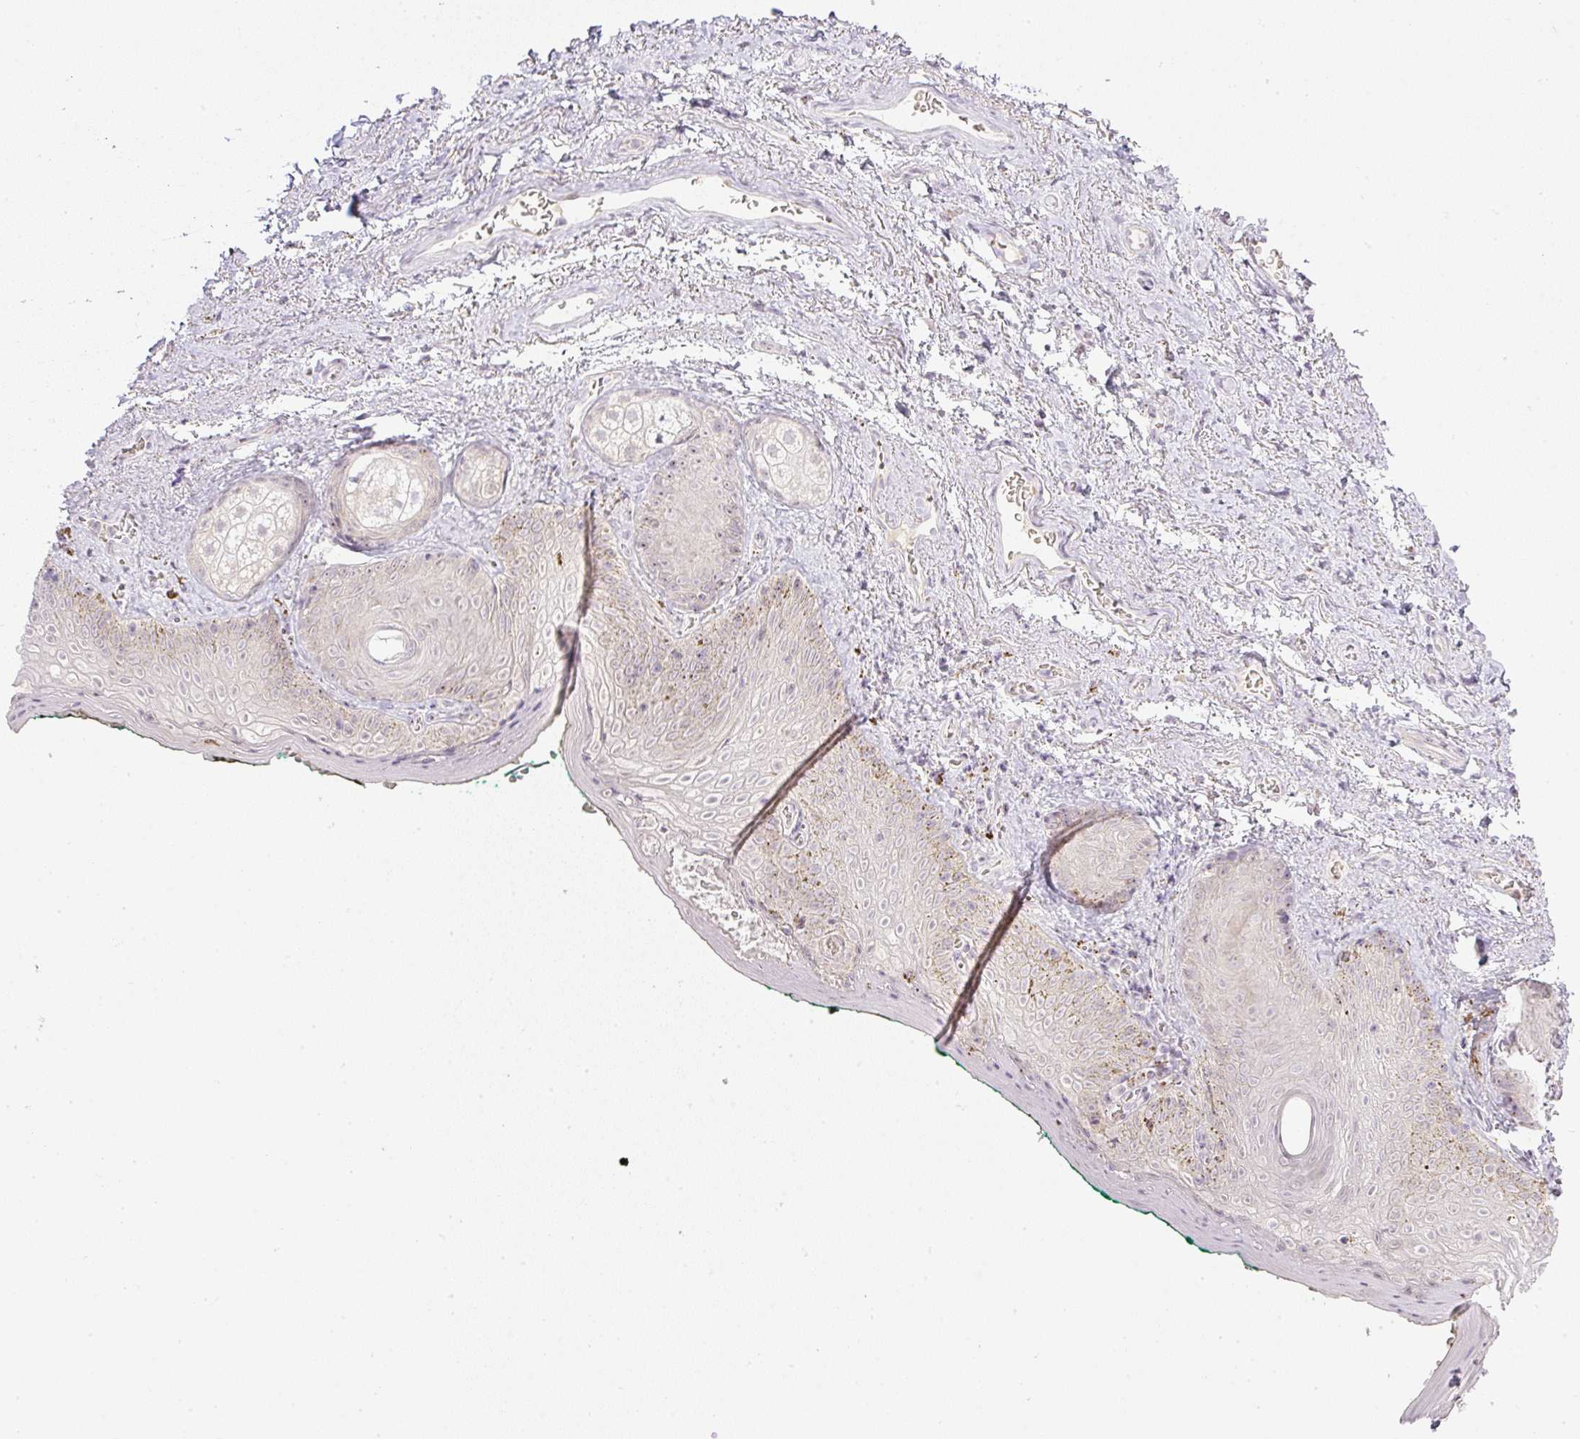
{"staining": {"intensity": "weak", "quantity": "<25%", "location": "nuclear"}, "tissue": "vagina", "cell_type": "Squamous epithelial cells", "image_type": "normal", "snomed": [{"axis": "morphology", "description": "Normal tissue, NOS"}, {"axis": "topography", "description": "Vulva"}, {"axis": "topography", "description": "Vagina"}, {"axis": "topography", "description": "Peripheral nerve tissue"}], "caption": "High magnification brightfield microscopy of benign vagina stained with DAB (3,3'-diaminobenzidine) (brown) and counterstained with hematoxylin (blue): squamous epithelial cells show no significant staining. (Immunohistochemistry (ihc), brightfield microscopy, high magnification).", "gene": "AAR2", "patient": {"sex": "female", "age": 66}}